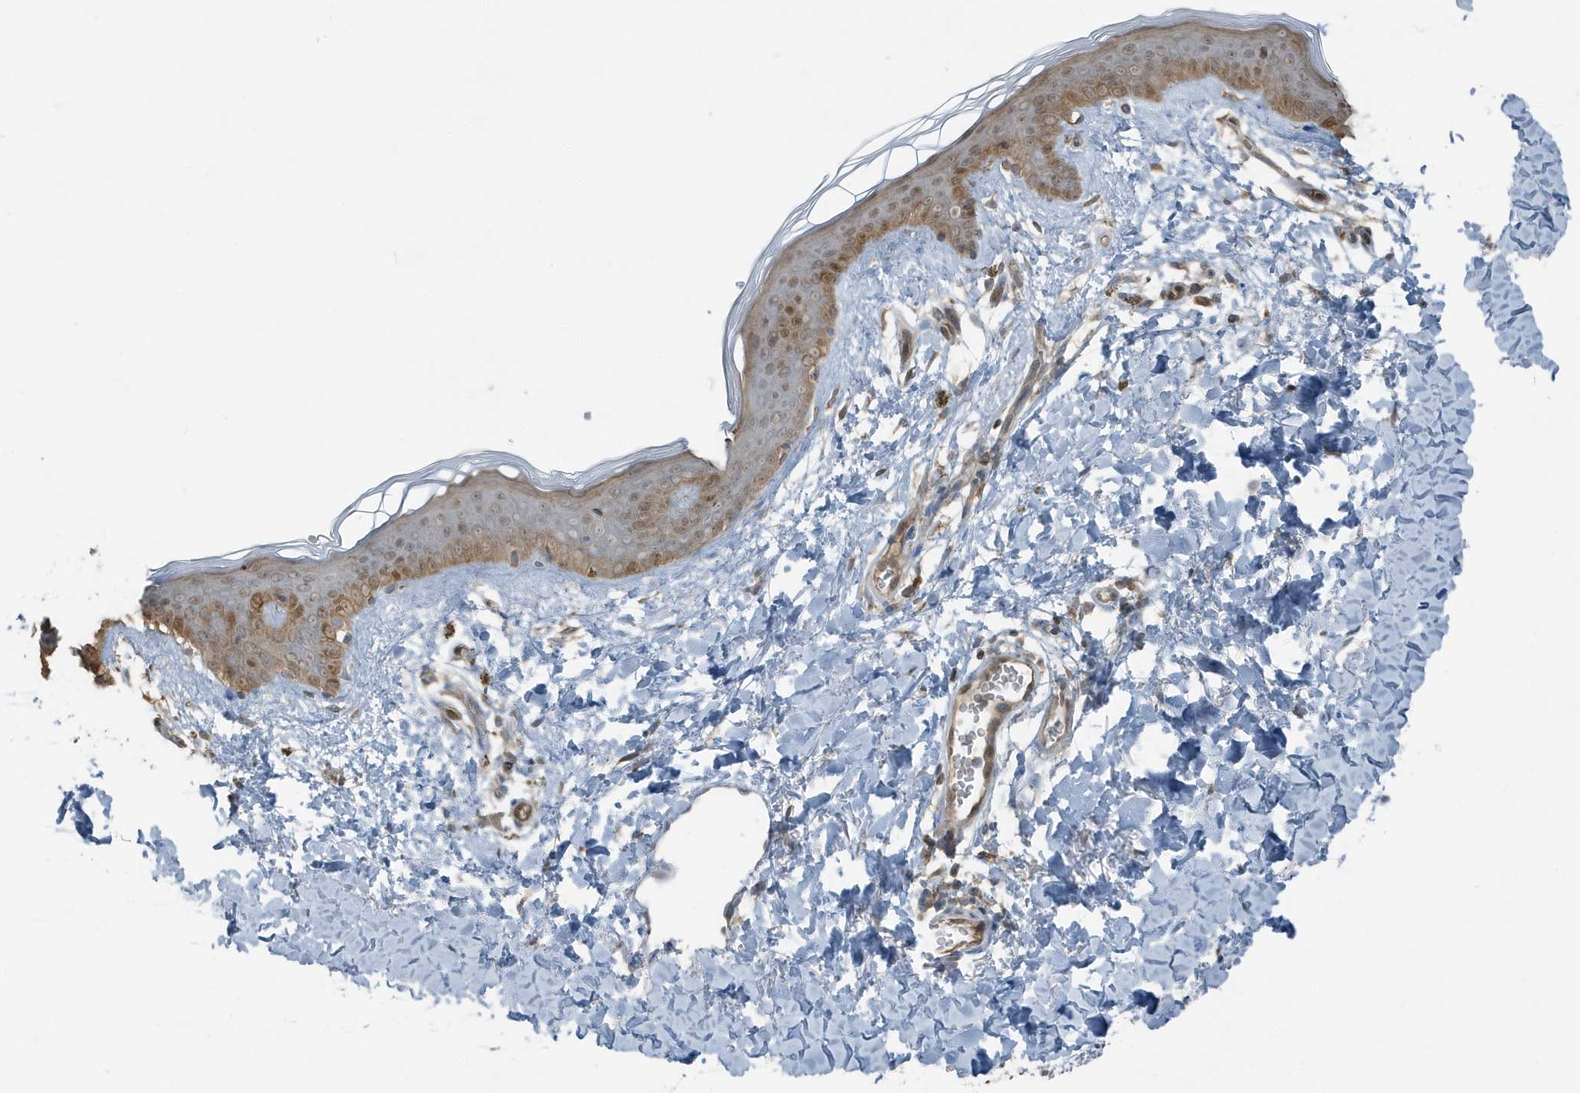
{"staining": {"intensity": "weak", "quantity": "25%-75%", "location": "cytoplasmic/membranous"}, "tissue": "skin", "cell_type": "Fibroblasts", "image_type": "normal", "snomed": [{"axis": "morphology", "description": "Normal tissue, NOS"}, {"axis": "topography", "description": "Skin"}], "caption": "Immunohistochemical staining of unremarkable human skin exhibits low levels of weak cytoplasmic/membranous staining in approximately 25%-75% of fibroblasts.", "gene": "AZI2", "patient": {"sex": "female", "age": 46}}